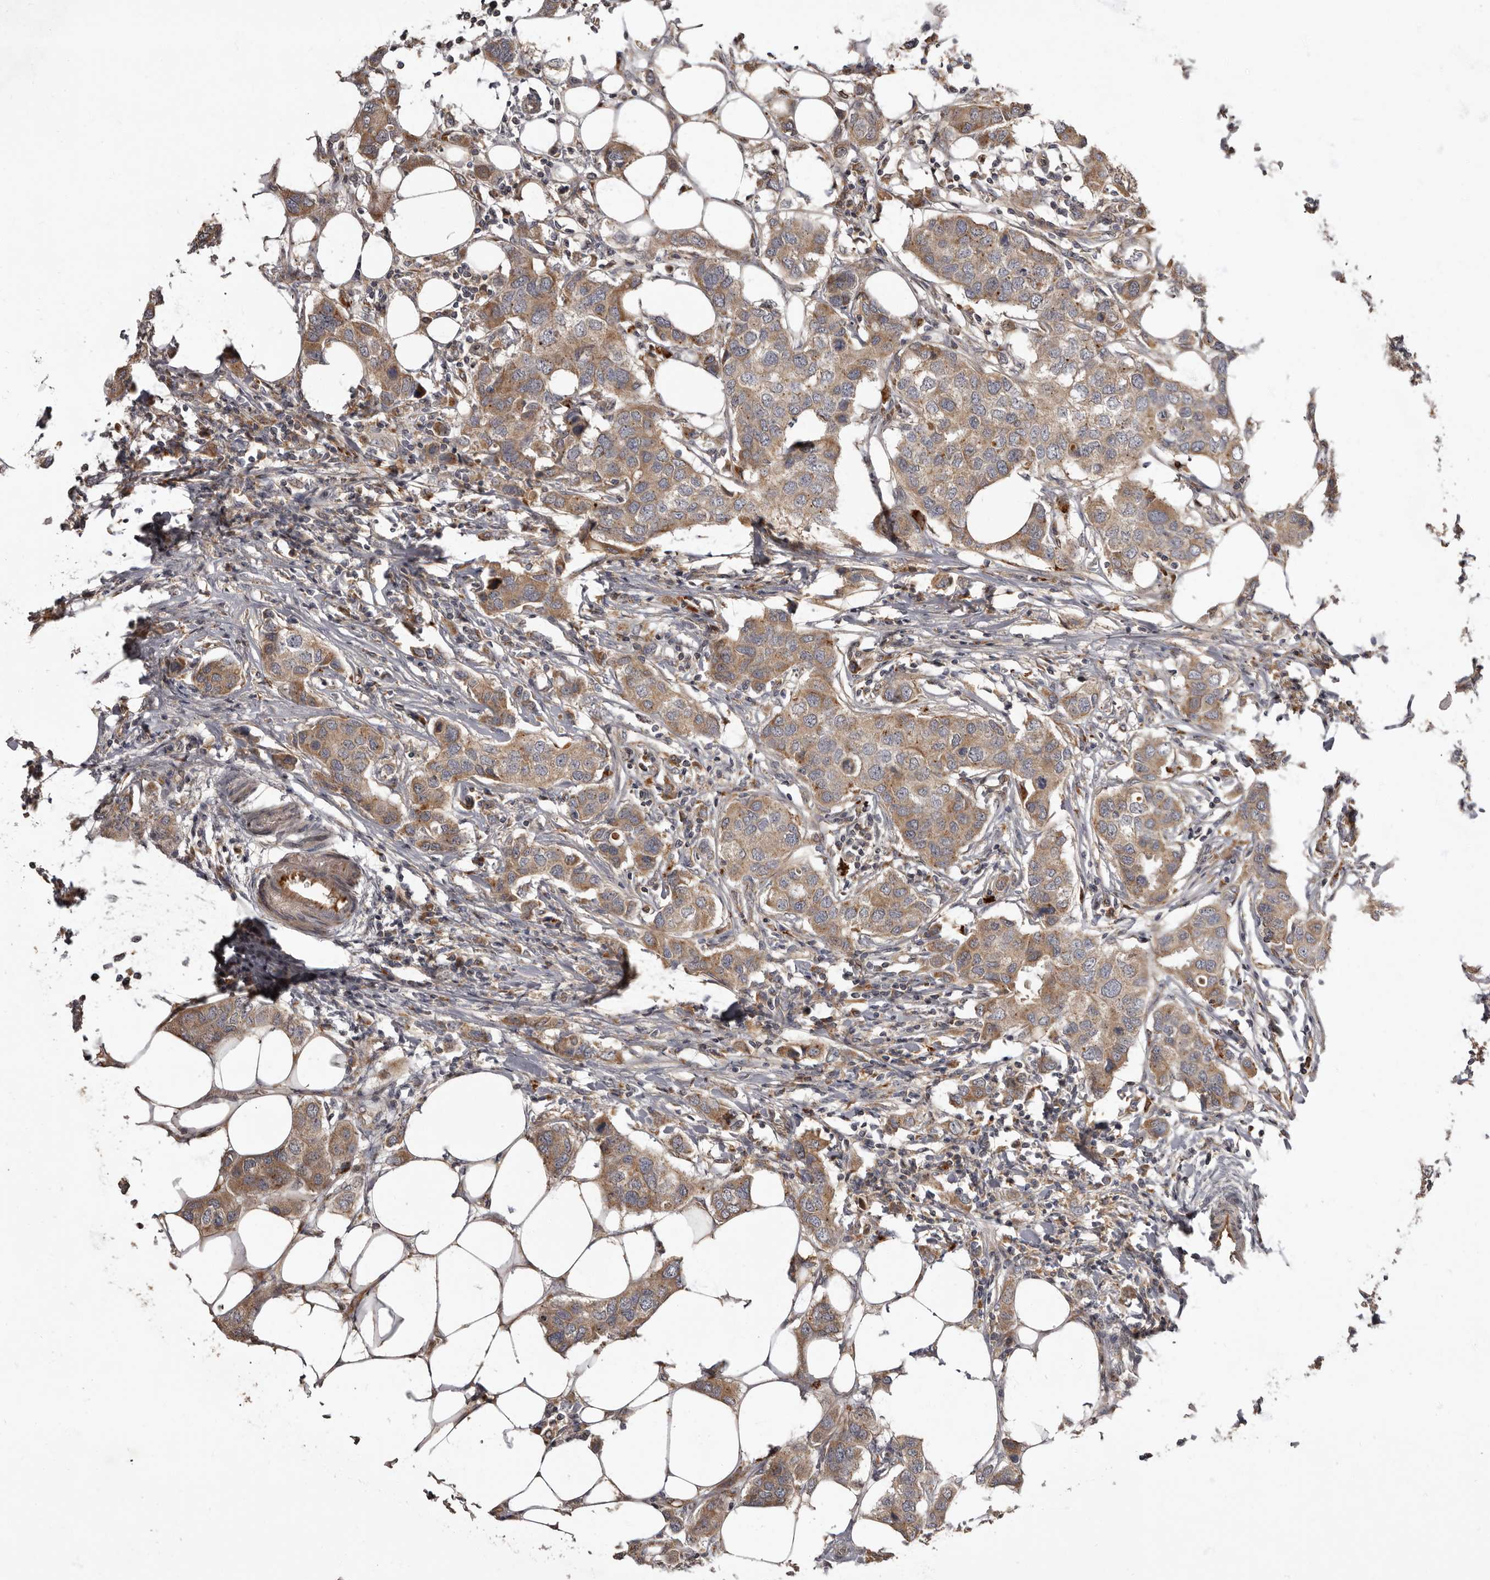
{"staining": {"intensity": "moderate", "quantity": ">75%", "location": "cytoplasmic/membranous"}, "tissue": "breast cancer", "cell_type": "Tumor cells", "image_type": "cancer", "snomed": [{"axis": "morphology", "description": "Duct carcinoma"}, {"axis": "topography", "description": "Breast"}], "caption": "There is medium levels of moderate cytoplasmic/membranous expression in tumor cells of intraductal carcinoma (breast), as demonstrated by immunohistochemical staining (brown color).", "gene": "ADCY2", "patient": {"sex": "female", "age": 50}}